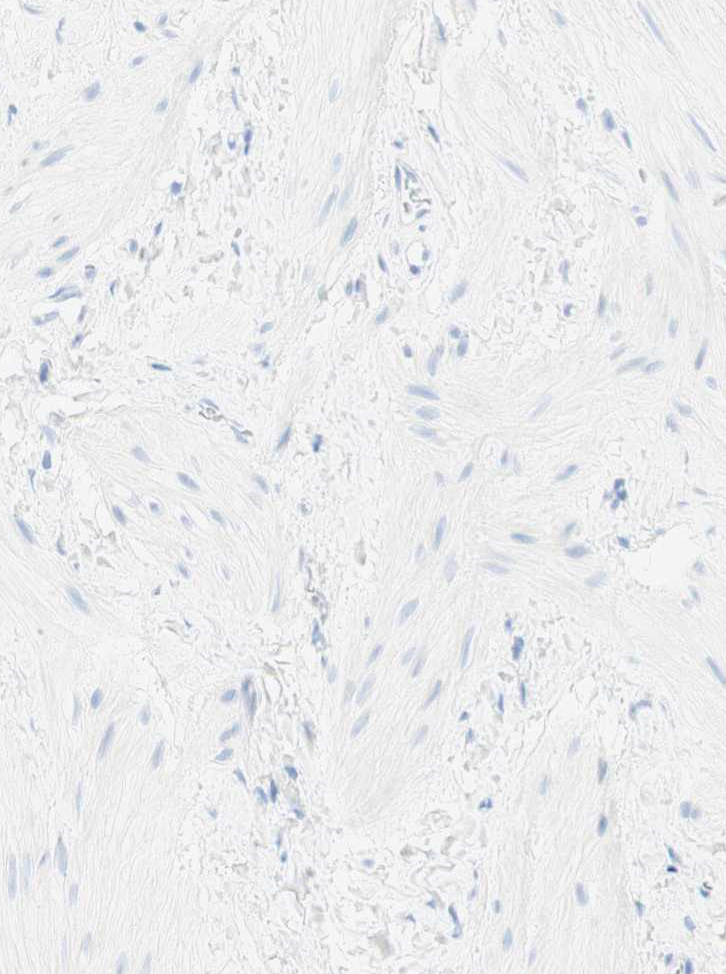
{"staining": {"intensity": "negative", "quantity": "none", "location": "none"}, "tissue": "smooth muscle", "cell_type": "Smooth muscle cells", "image_type": "normal", "snomed": [{"axis": "morphology", "description": "Normal tissue, NOS"}, {"axis": "topography", "description": "Smooth muscle"}], "caption": "High power microscopy micrograph of an IHC histopathology image of benign smooth muscle, revealing no significant positivity in smooth muscle cells. (Immunohistochemistry (ihc), brightfield microscopy, high magnification).", "gene": "TPO", "patient": {"sex": "male", "age": 16}}